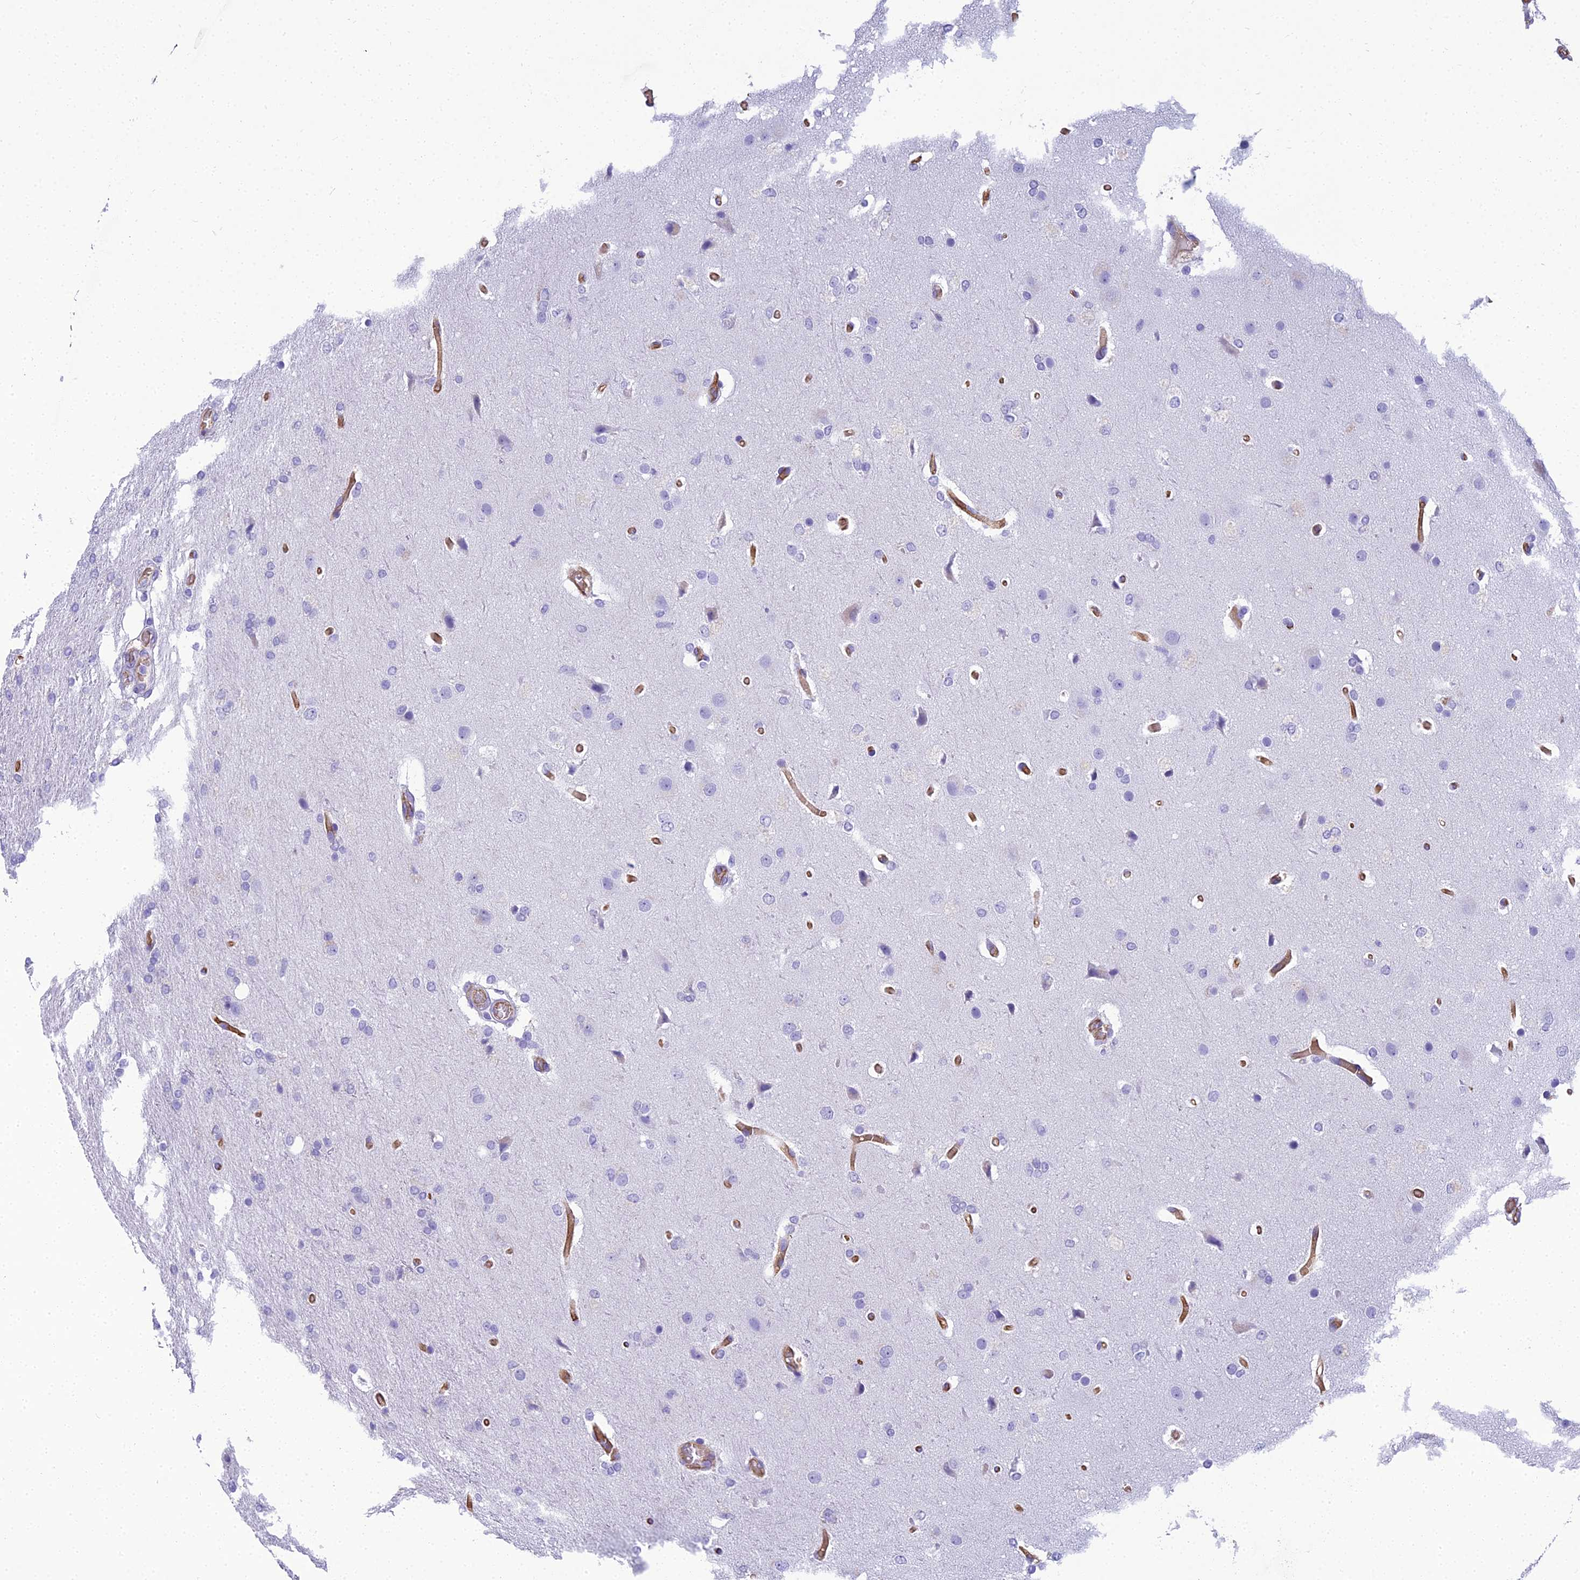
{"staining": {"intensity": "negative", "quantity": "none", "location": "none"}, "tissue": "glioma", "cell_type": "Tumor cells", "image_type": "cancer", "snomed": [{"axis": "morphology", "description": "Glioma, malignant, High grade"}, {"axis": "topography", "description": "Brain"}], "caption": "Tumor cells show no significant expression in malignant high-grade glioma.", "gene": "NINJ1", "patient": {"sex": "female", "age": 74}}